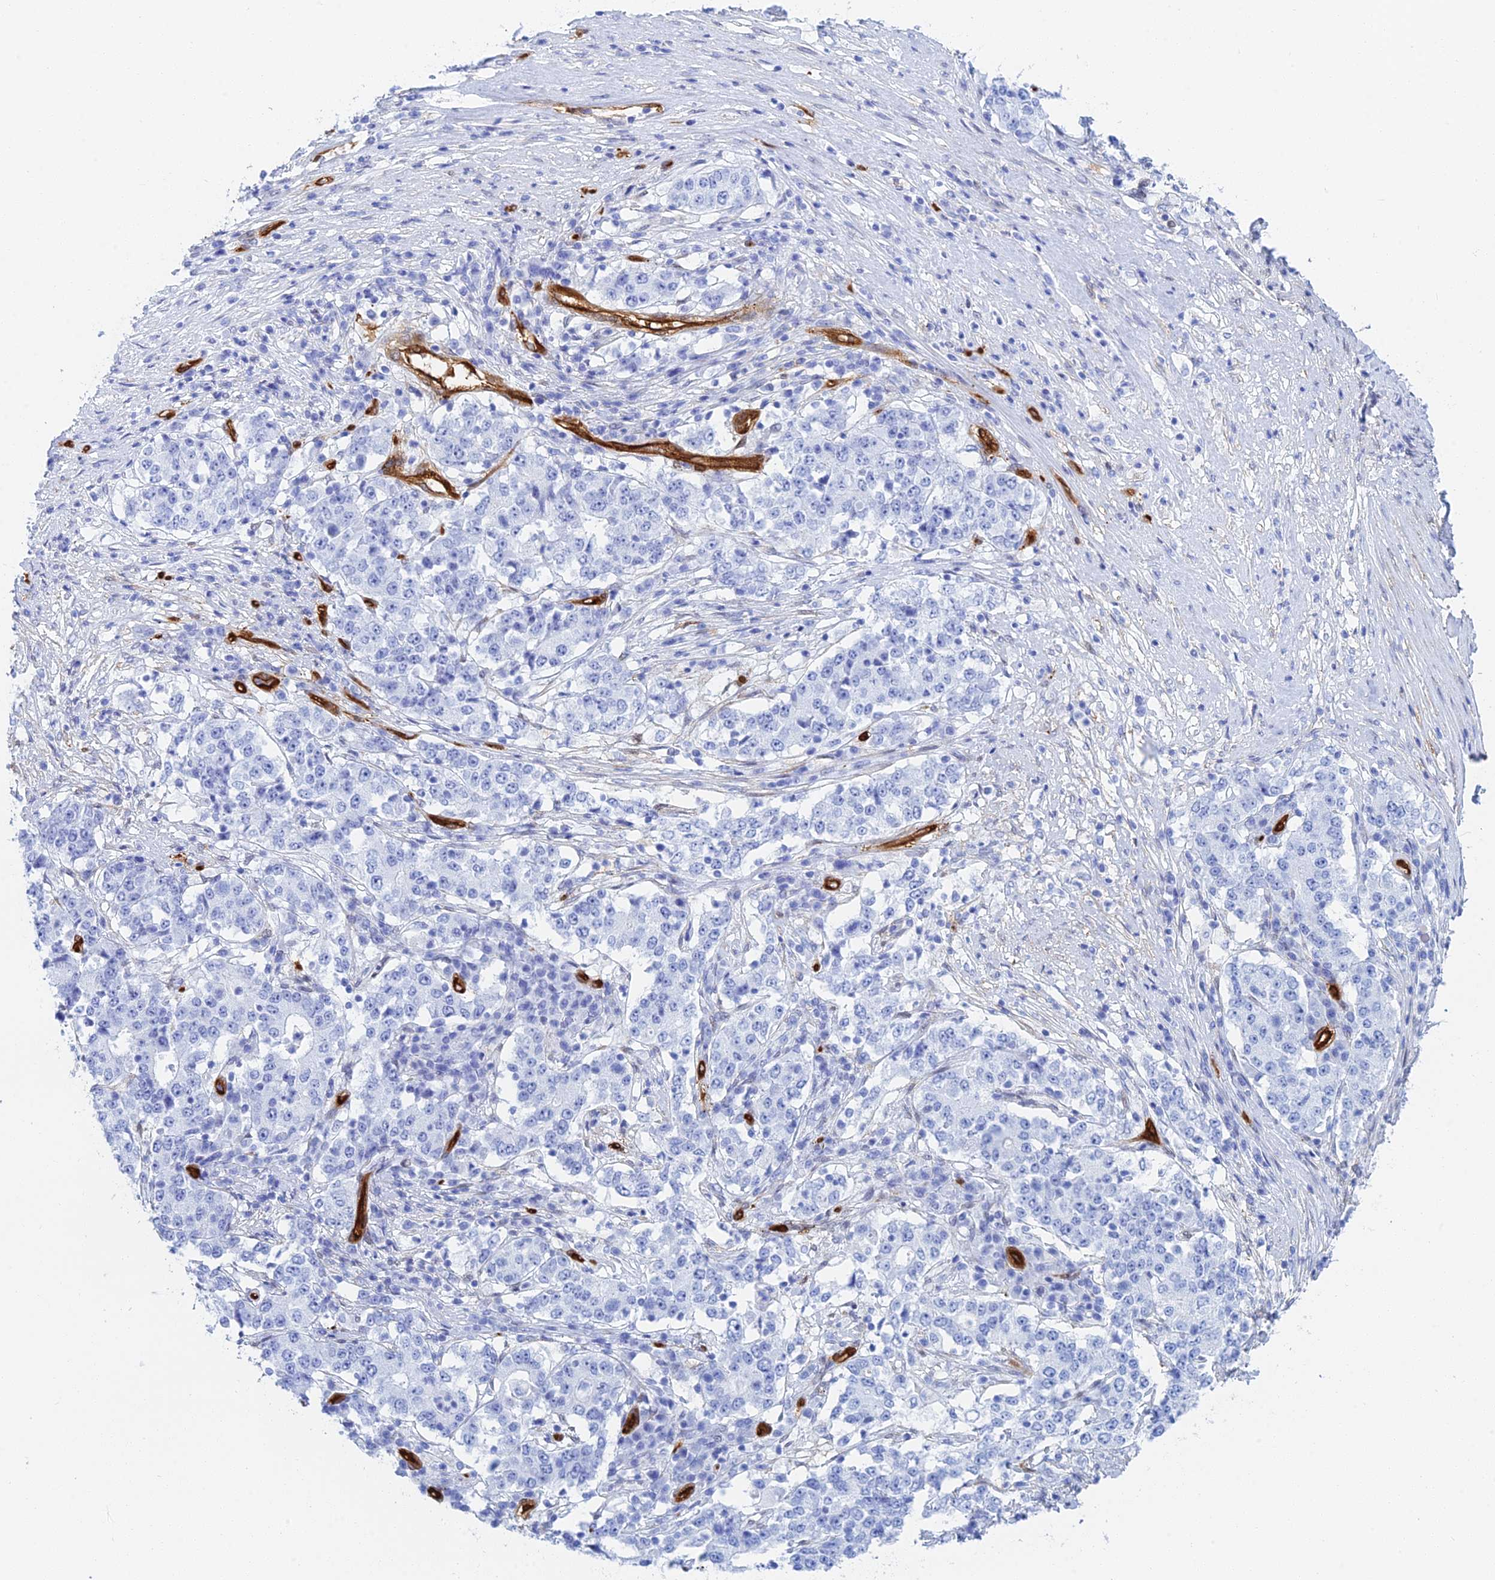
{"staining": {"intensity": "negative", "quantity": "none", "location": "none"}, "tissue": "stomach cancer", "cell_type": "Tumor cells", "image_type": "cancer", "snomed": [{"axis": "morphology", "description": "Adenocarcinoma, NOS"}, {"axis": "topography", "description": "Stomach"}], "caption": "Stomach cancer was stained to show a protein in brown. There is no significant positivity in tumor cells.", "gene": "CRIP2", "patient": {"sex": "male", "age": 59}}